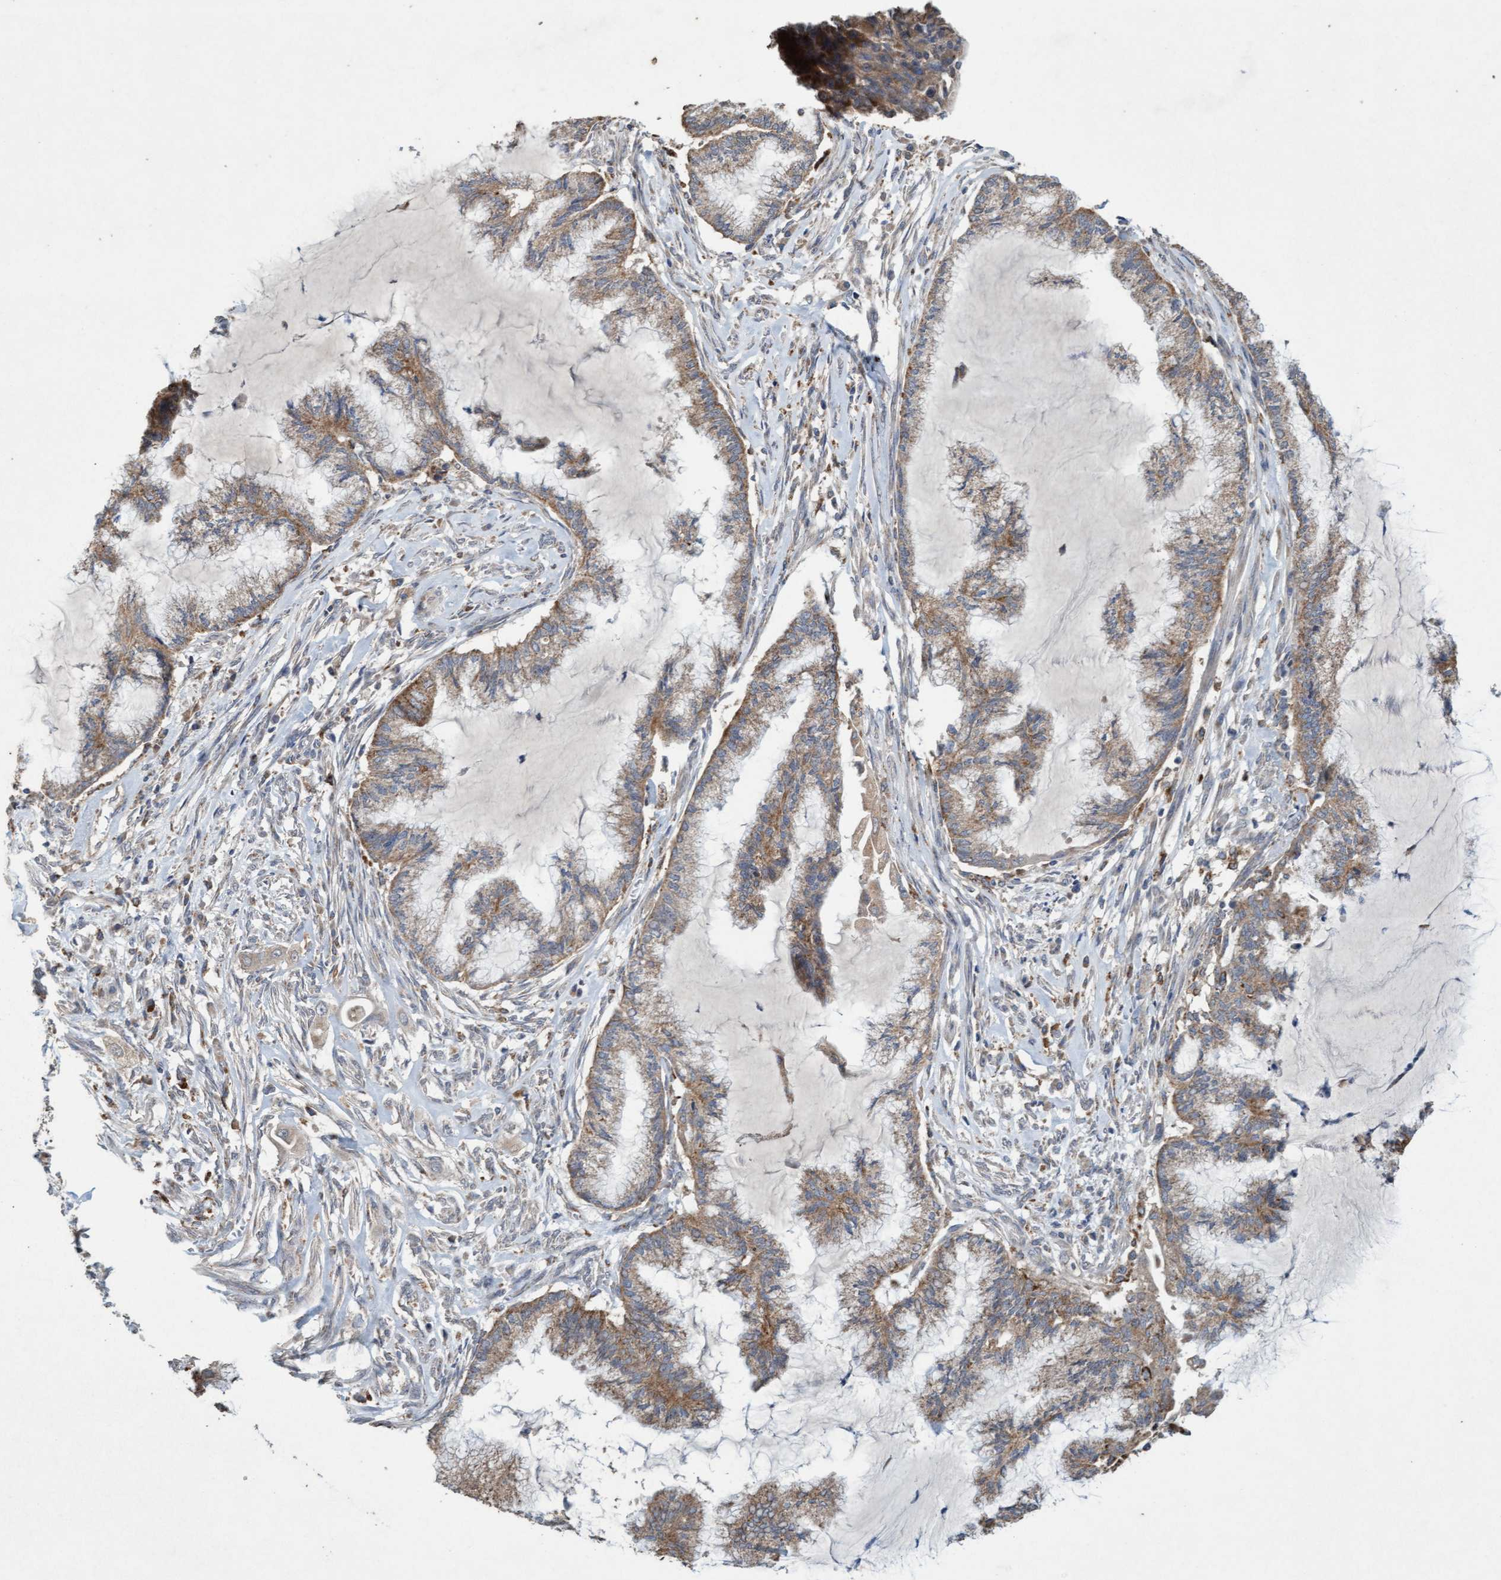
{"staining": {"intensity": "moderate", "quantity": ">75%", "location": "cytoplasmic/membranous"}, "tissue": "endometrial cancer", "cell_type": "Tumor cells", "image_type": "cancer", "snomed": [{"axis": "morphology", "description": "Adenocarcinoma, NOS"}, {"axis": "topography", "description": "Endometrium"}], "caption": "Immunohistochemistry (IHC) of human endometrial cancer (adenocarcinoma) shows medium levels of moderate cytoplasmic/membranous positivity in approximately >75% of tumor cells. Nuclei are stained in blue.", "gene": "ATPAF2", "patient": {"sex": "female", "age": 86}}